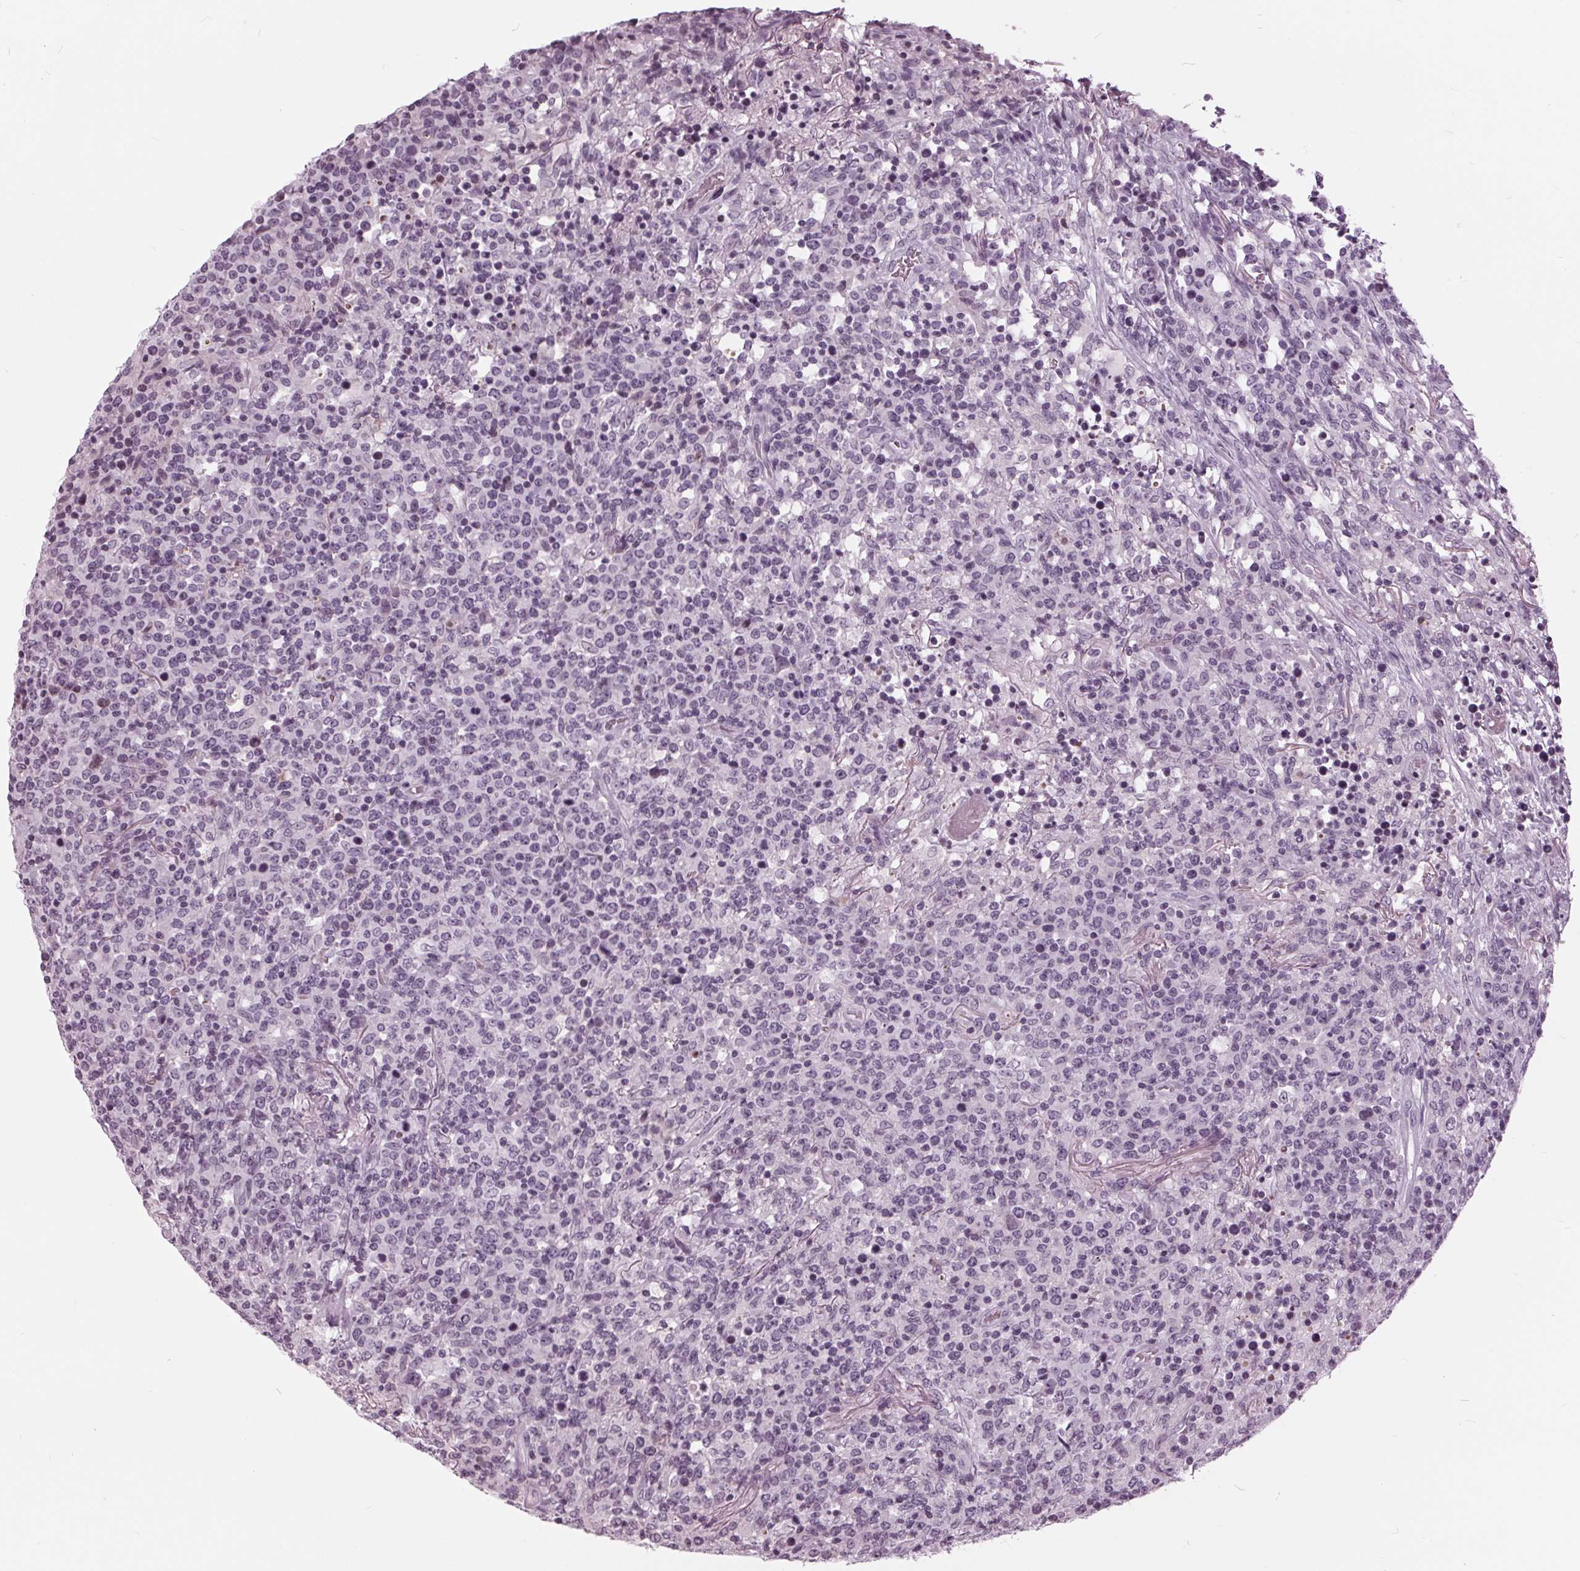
{"staining": {"intensity": "negative", "quantity": "none", "location": "none"}, "tissue": "lymphoma", "cell_type": "Tumor cells", "image_type": "cancer", "snomed": [{"axis": "morphology", "description": "Malignant lymphoma, non-Hodgkin's type, High grade"}, {"axis": "topography", "description": "Lung"}], "caption": "DAB immunohistochemical staining of lymphoma shows no significant positivity in tumor cells. The staining was performed using DAB to visualize the protein expression in brown, while the nuclei were stained in blue with hematoxylin (Magnification: 20x).", "gene": "SLC9A4", "patient": {"sex": "male", "age": 79}}